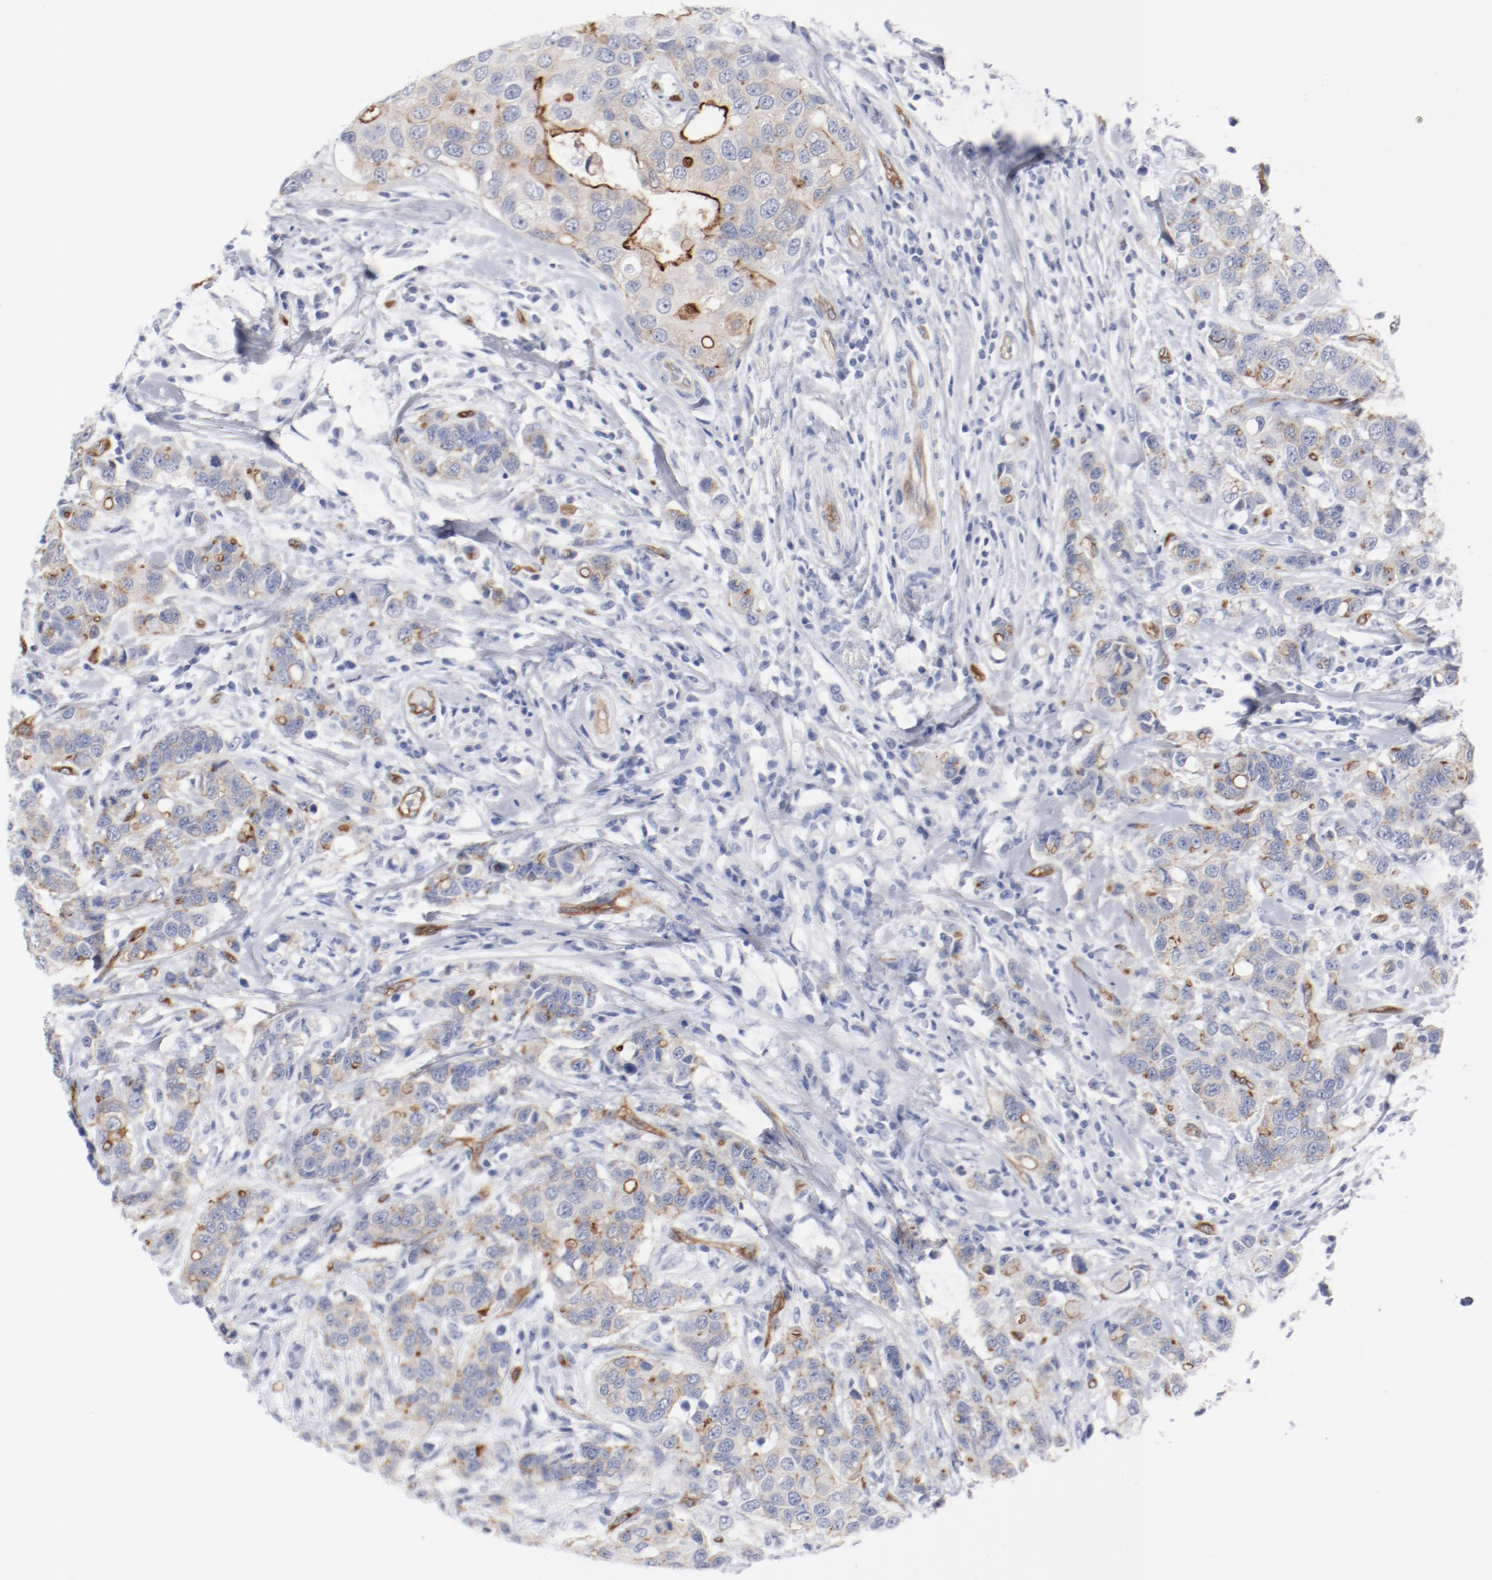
{"staining": {"intensity": "moderate", "quantity": ">75%", "location": "cytoplasmic/membranous"}, "tissue": "breast cancer", "cell_type": "Tumor cells", "image_type": "cancer", "snomed": [{"axis": "morphology", "description": "Duct carcinoma"}, {"axis": "topography", "description": "Breast"}], "caption": "Tumor cells demonstrate medium levels of moderate cytoplasmic/membranous staining in about >75% of cells in intraductal carcinoma (breast). (IHC, brightfield microscopy, high magnification).", "gene": "SHANK3", "patient": {"sex": "female", "age": 27}}